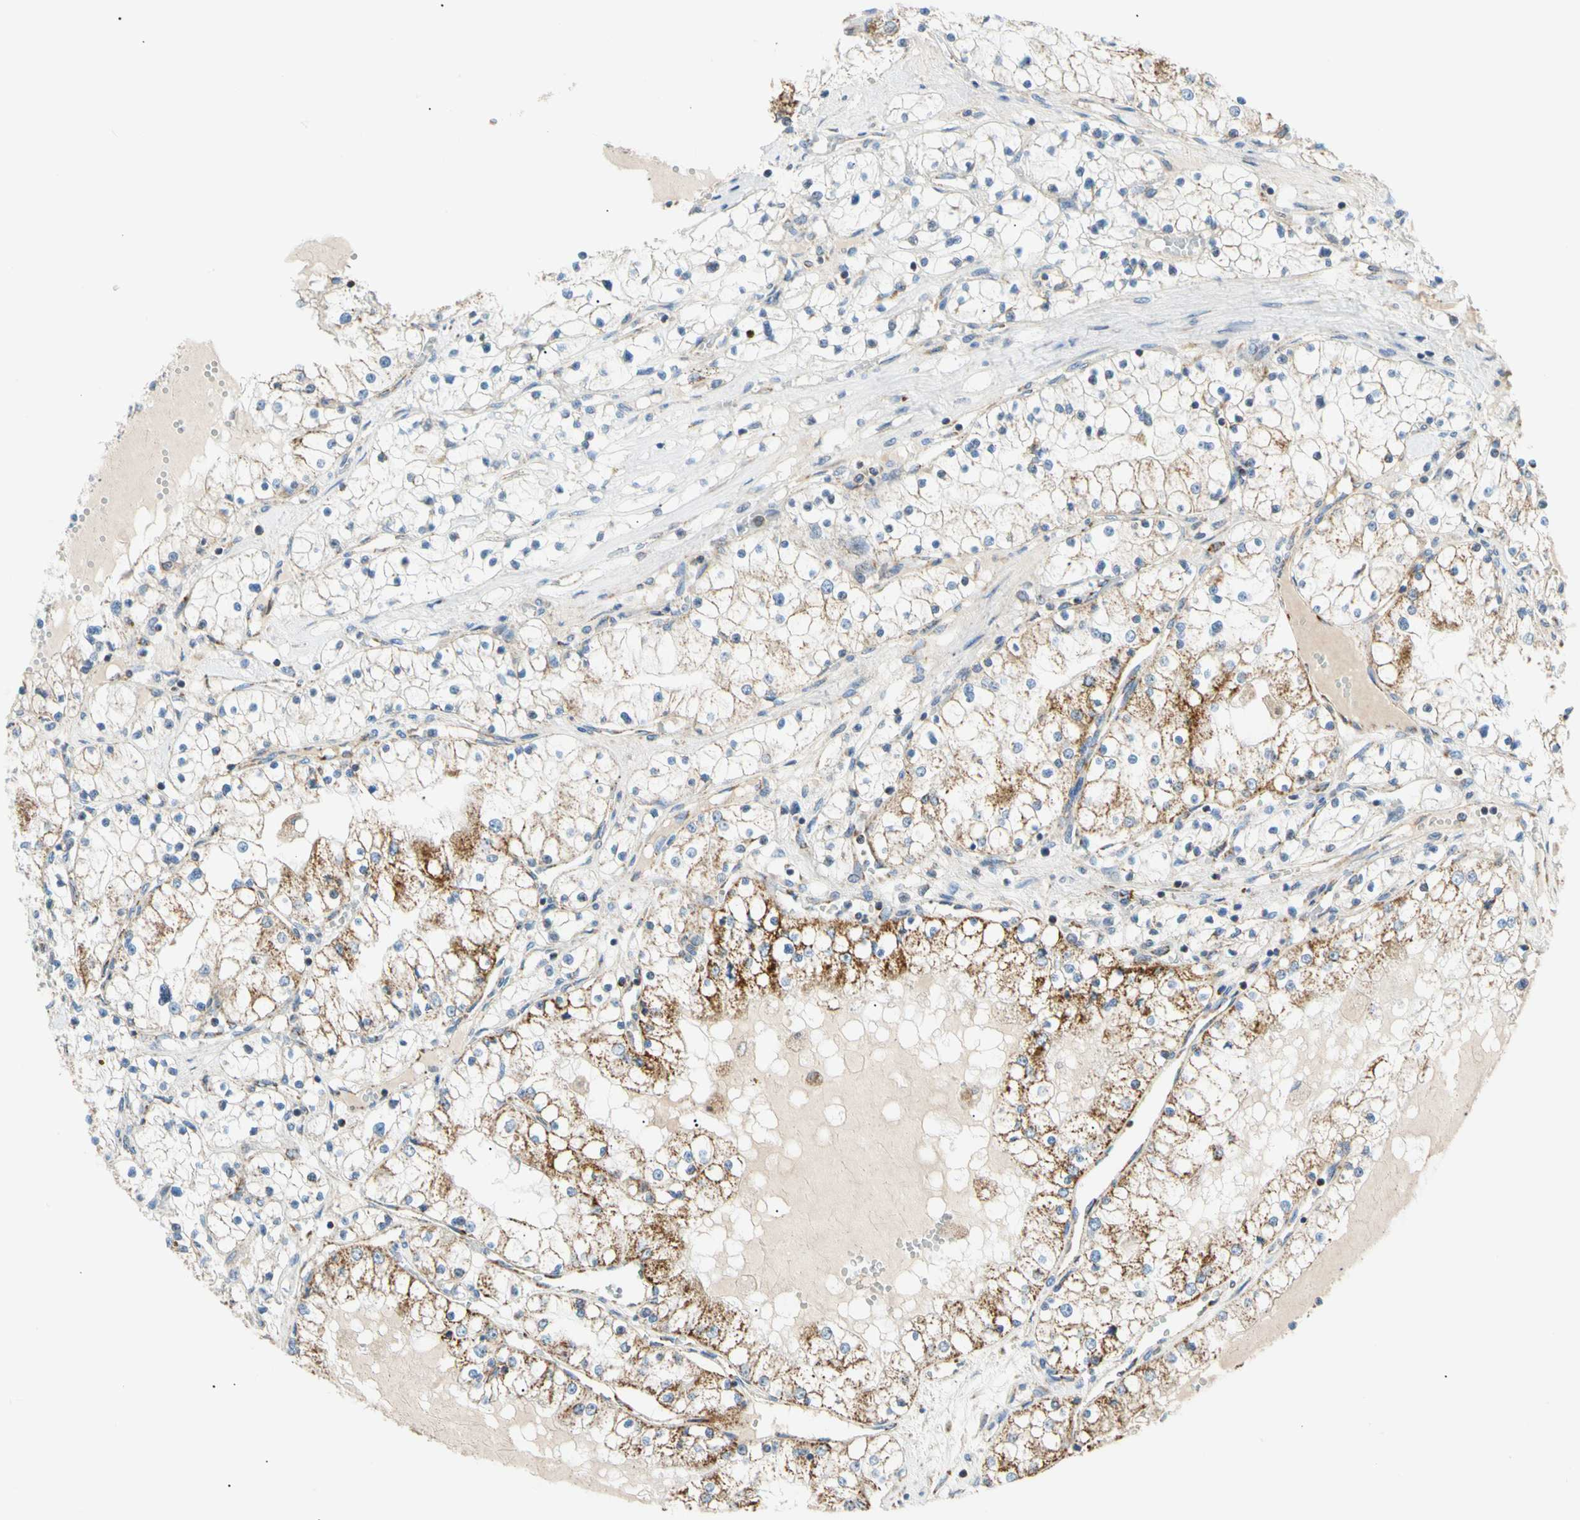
{"staining": {"intensity": "strong", "quantity": "25%-75%", "location": "cytoplasmic/membranous"}, "tissue": "renal cancer", "cell_type": "Tumor cells", "image_type": "cancer", "snomed": [{"axis": "morphology", "description": "Adenocarcinoma, NOS"}, {"axis": "topography", "description": "Kidney"}], "caption": "Renal cancer (adenocarcinoma) stained with DAB (3,3'-diaminobenzidine) immunohistochemistry exhibits high levels of strong cytoplasmic/membranous expression in approximately 25%-75% of tumor cells.", "gene": "ACAT1", "patient": {"sex": "male", "age": 68}}